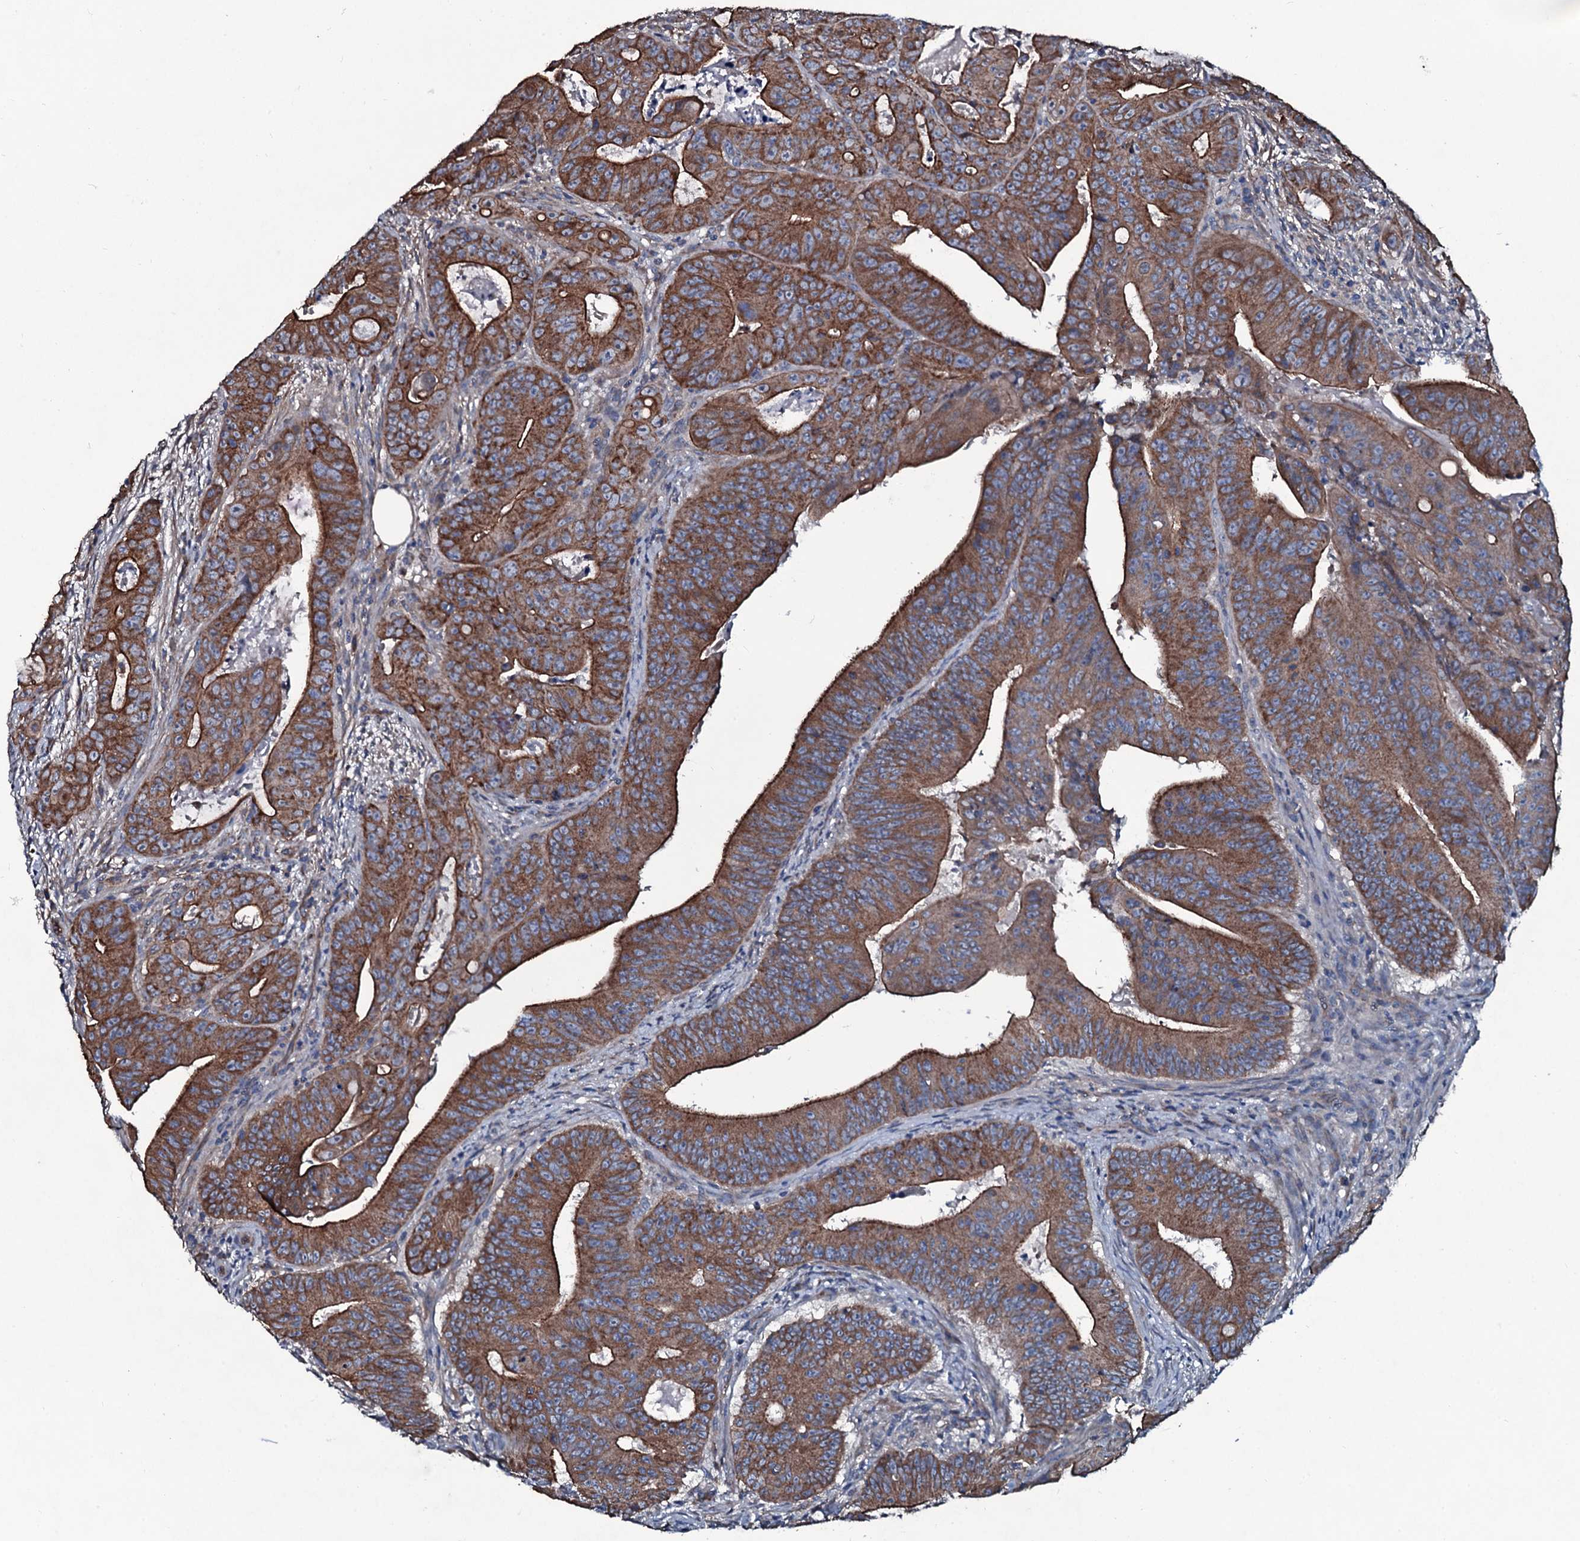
{"staining": {"intensity": "strong", "quantity": ">75%", "location": "cytoplasmic/membranous"}, "tissue": "colorectal cancer", "cell_type": "Tumor cells", "image_type": "cancer", "snomed": [{"axis": "morphology", "description": "Adenocarcinoma, NOS"}, {"axis": "topography", "description": "Rectum"}], "caption": "Colorectal adenocarcinoma was stained to show a protein in brown. There is high levels of strong cytoplasmic/membranous staining in approximately >75% of tumor cells. (DAB IHC, brown staining for protein, blue staining for nuclei).", "gene": "DMAC2", "patient": {"sex": "female", "age": 75}}